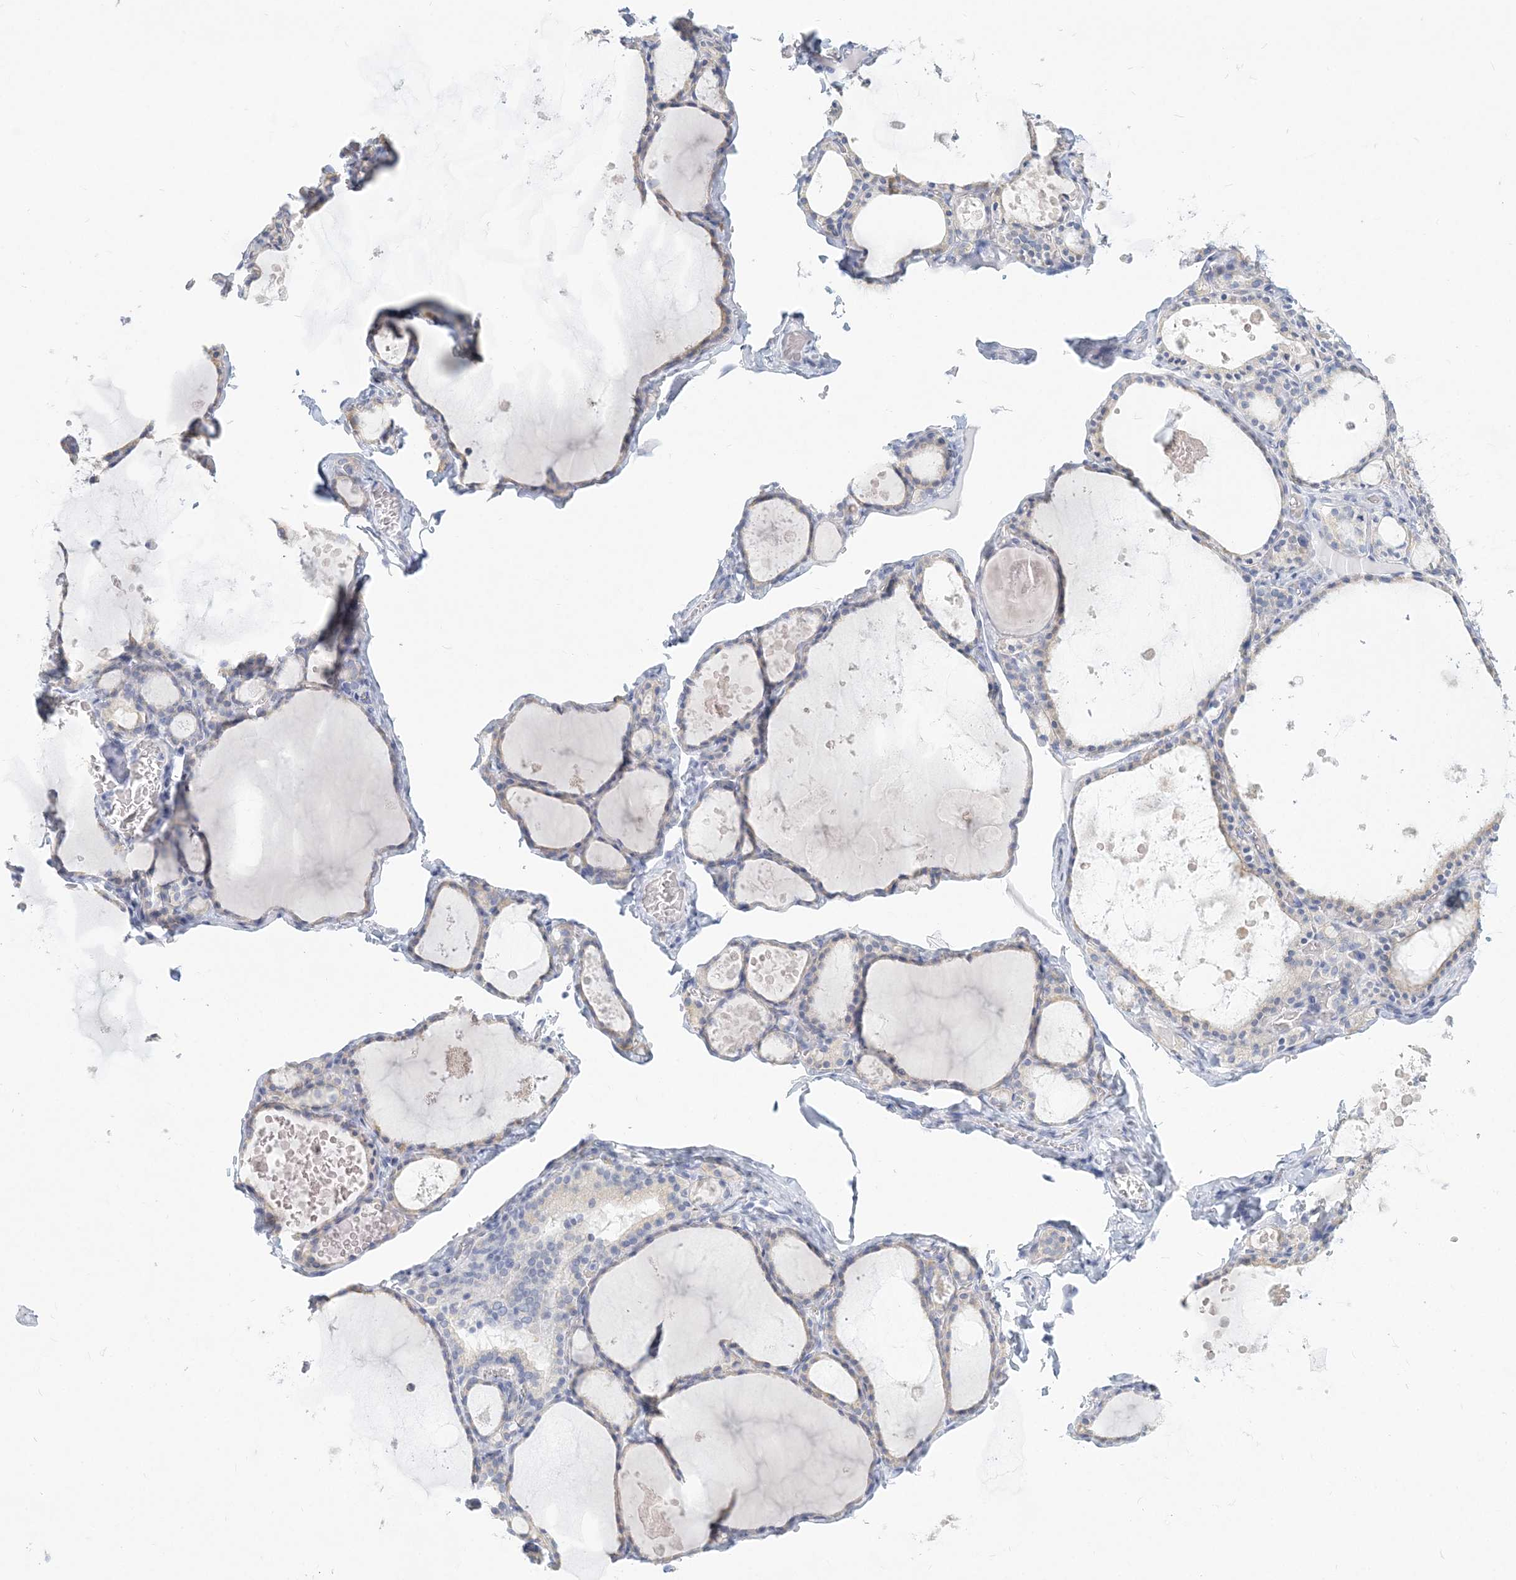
{"staining": {"intensity": "negative", "quantity": "none", "location": "none"}, "tissue": "thyroid gland", "cell_type": "Glandular cells", "image_type": "normal", "snomed": [{"axis": "morphology", "description": "Normal tissue, NOS"}, {"axis": "topography", "description": "Thyroid gland"}], "caption": "Glandular cells show no significant protein expression in normal thyroid gland. (DAB immunohistochemistry visualized using brightfield microscopy, high magnification).", "gene": "CSN1S1", "patient": {"sex": "male", "age": 56}}